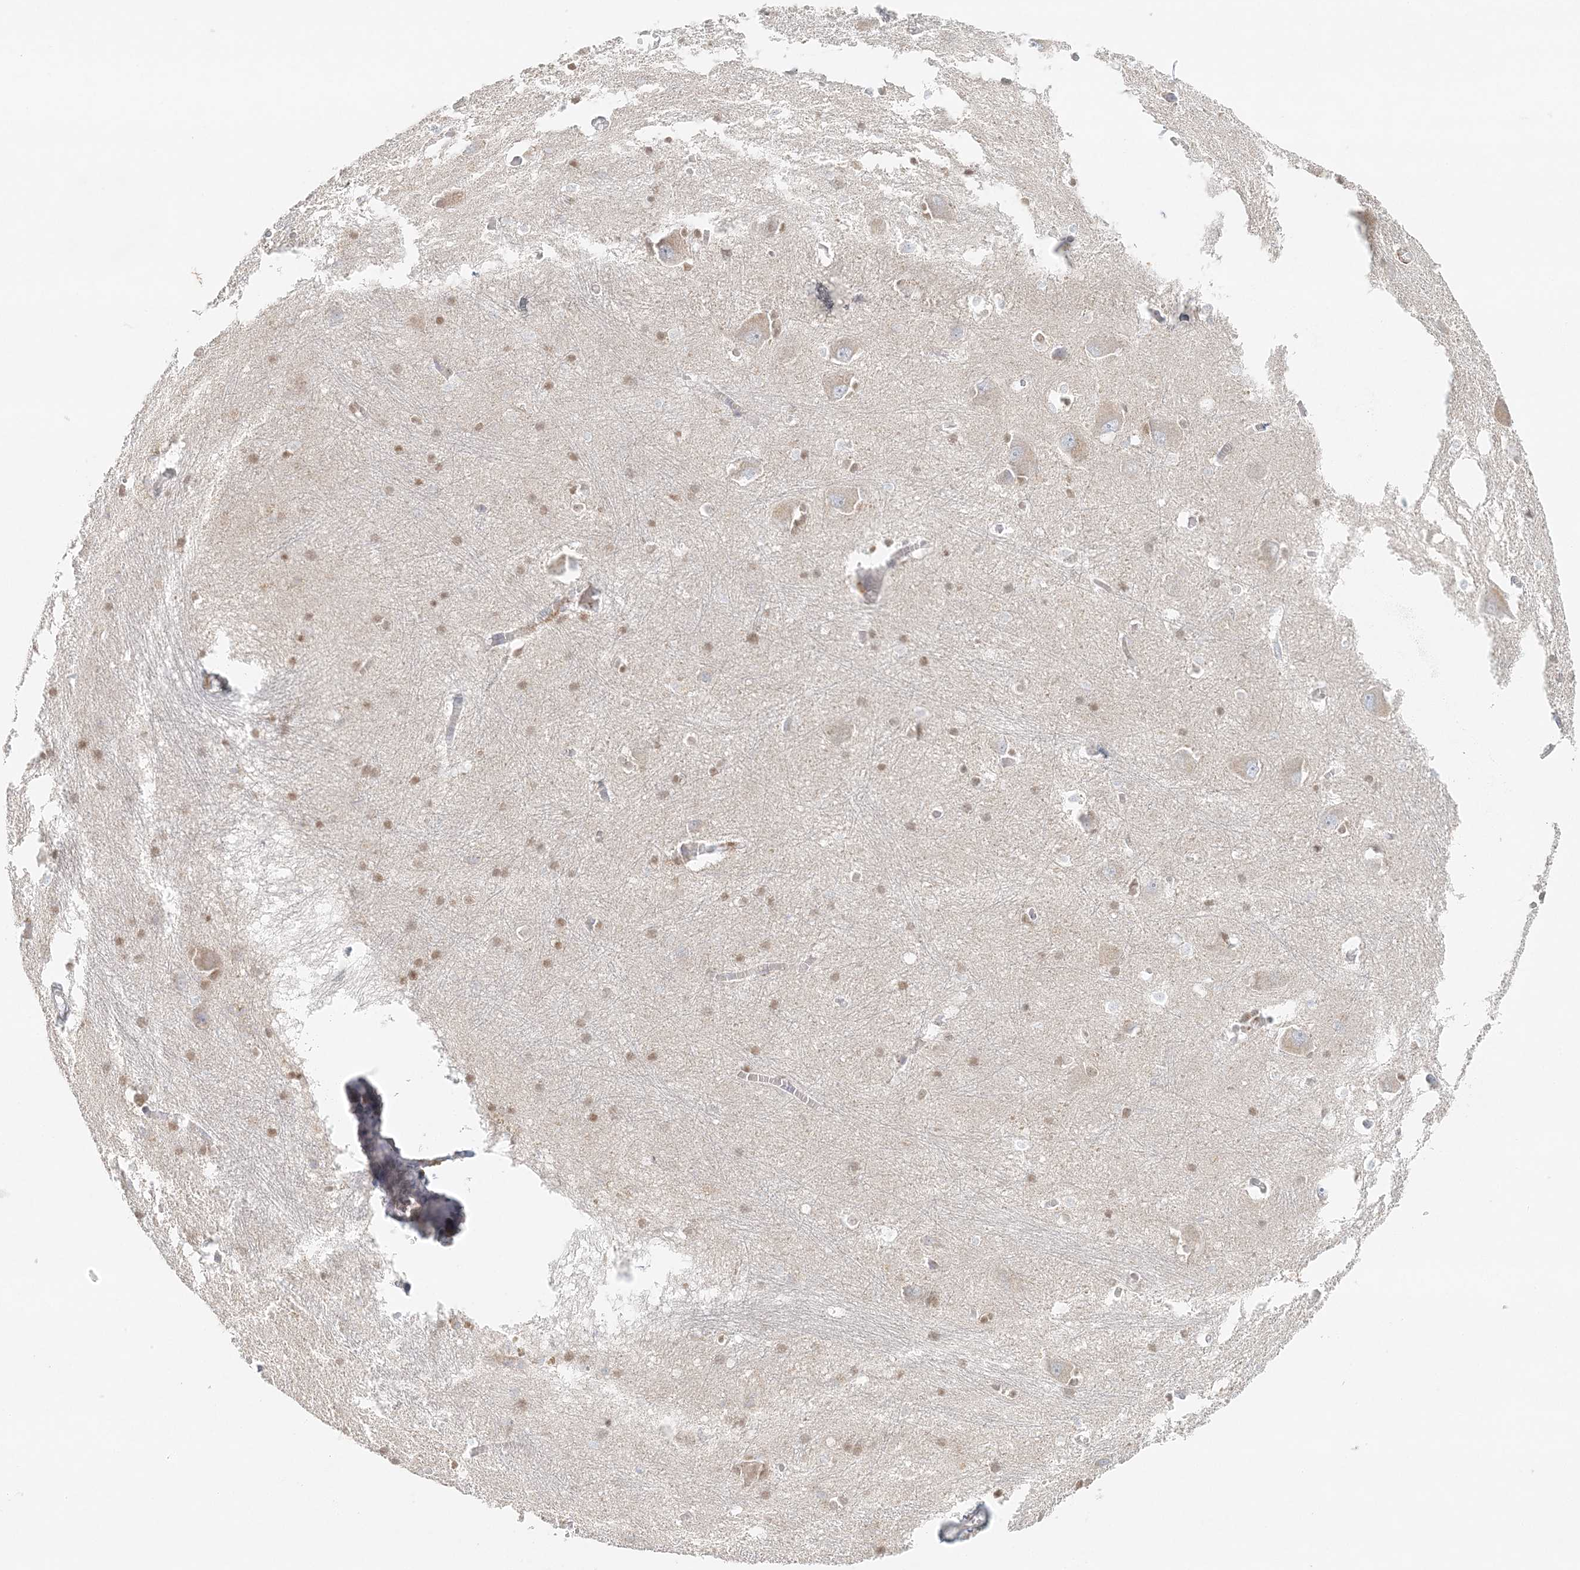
{"staining": {"intensity": "moderate", "quantity": ">75%", "location": "nuclear"}, "tissue": "caudate", "cell_type": "Glial cells", "image_type": "normal", "snomed": [{"axis": "morphology", "description": "Normal tissue, NOS"}, {"axis": "topography", "description": "Lateral ventricle wall"}], "caption": "High-magnification brightfield microscopy of benign caudate stained with DAB (3,3'-diaminobenzidine) (brown) and counterstained with hematoxylin (blue). glial cells exhibit moderate nuclear positivity is identified in approximately>75% of cells. The staining was performed using DAB (3,3'-diaminobenzidine), with brown indicating positive protein expression. Nuclei are stained blue with hematoxylin.", "gene": "STK11IP", "patient": {"sex": "male", "age": 37}}